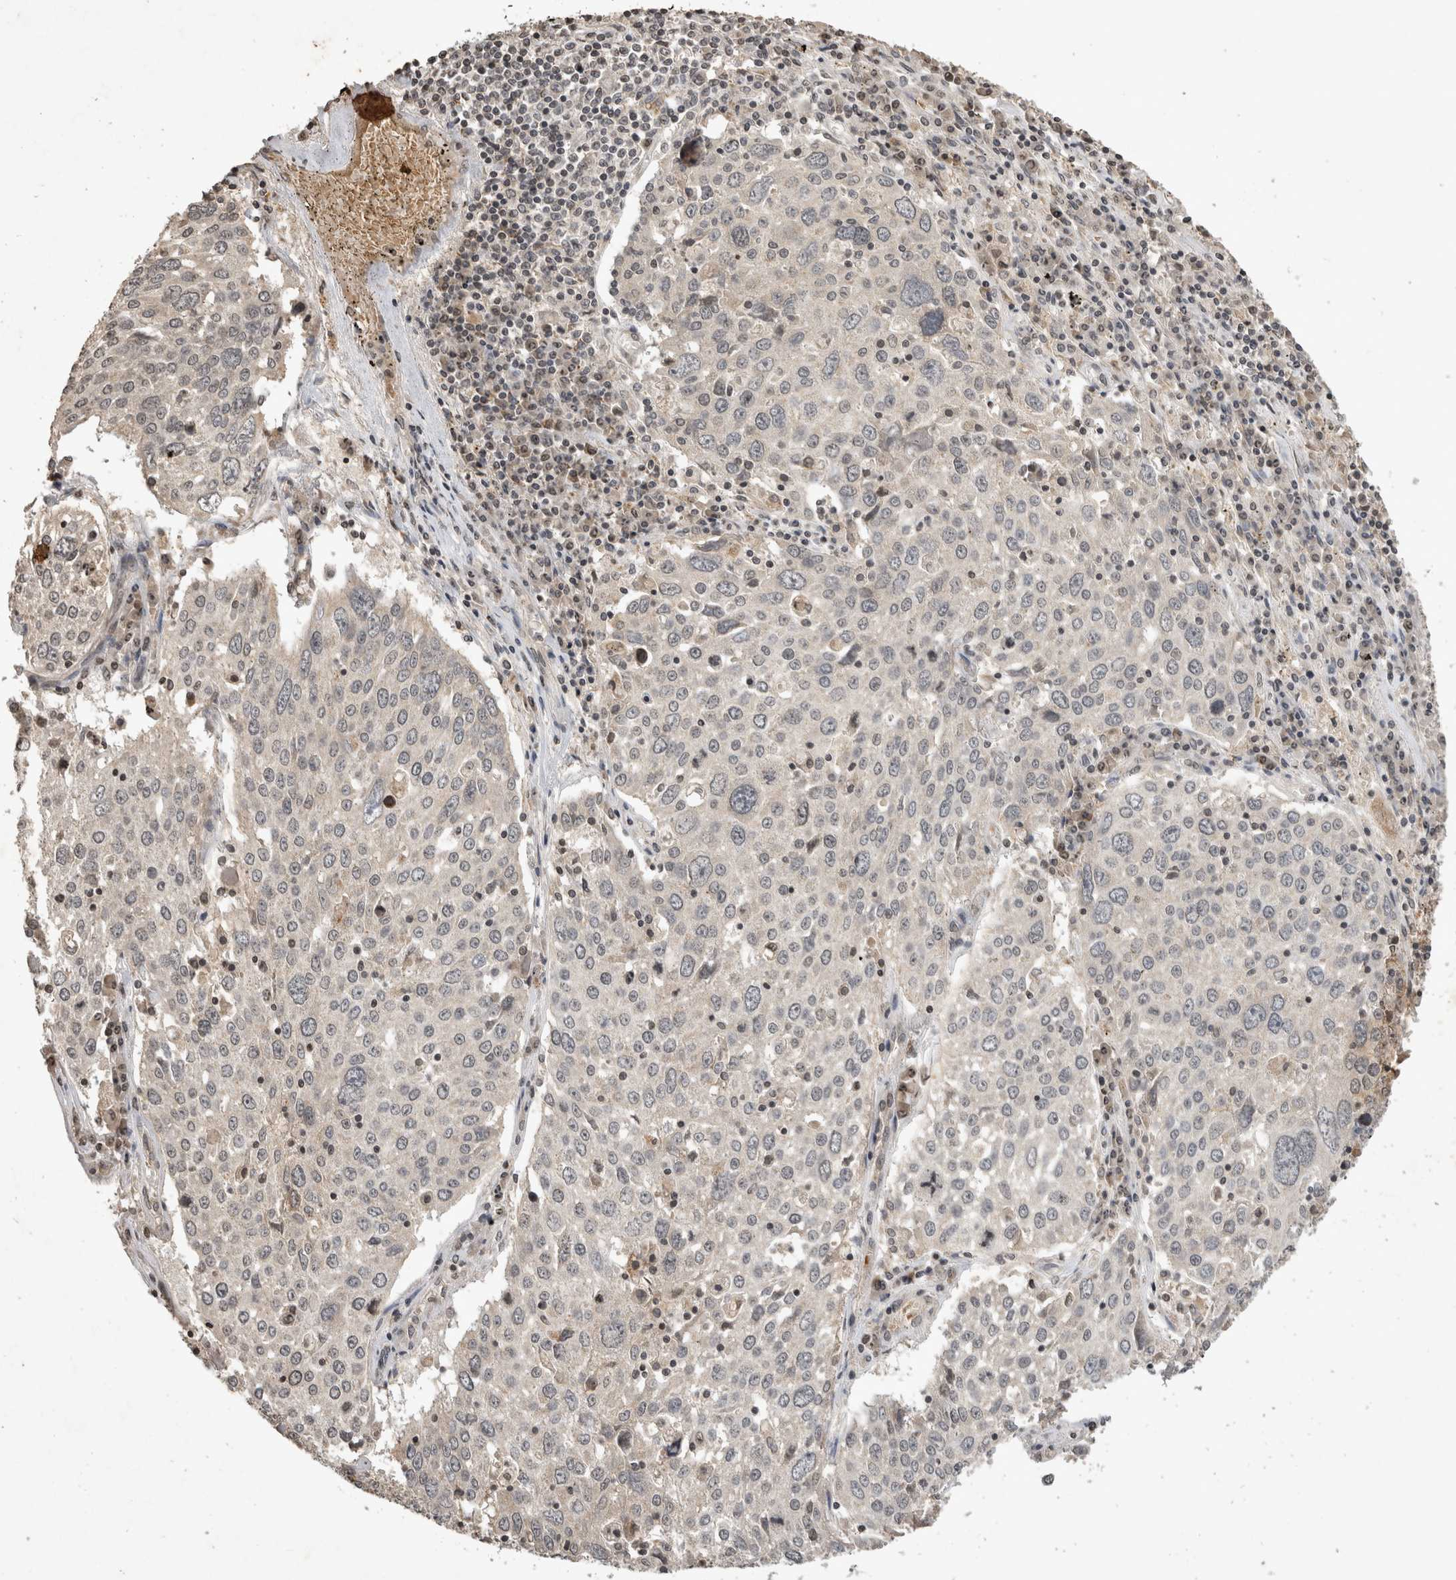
{"staining": {"intensity": "negative", "quantity": "none", "location": "none"}, "tissue": "lung cancer", "cell_type": "Tumor cells", "image_type": "cancer", "snomed": [{"axis": "morphology", "description": "Squamous cell carcinoma, NOS"}, {"axis": "topography", "description": "Lung"}], "caption": "Protein analysis of lung cancer (squamous cell carcinoma) displays no significant expression in tumor cells. (IHC, brightfield microscopy, high magnification).", "gene": "HRK", "patient": {"sex": "male", "age": 65}}